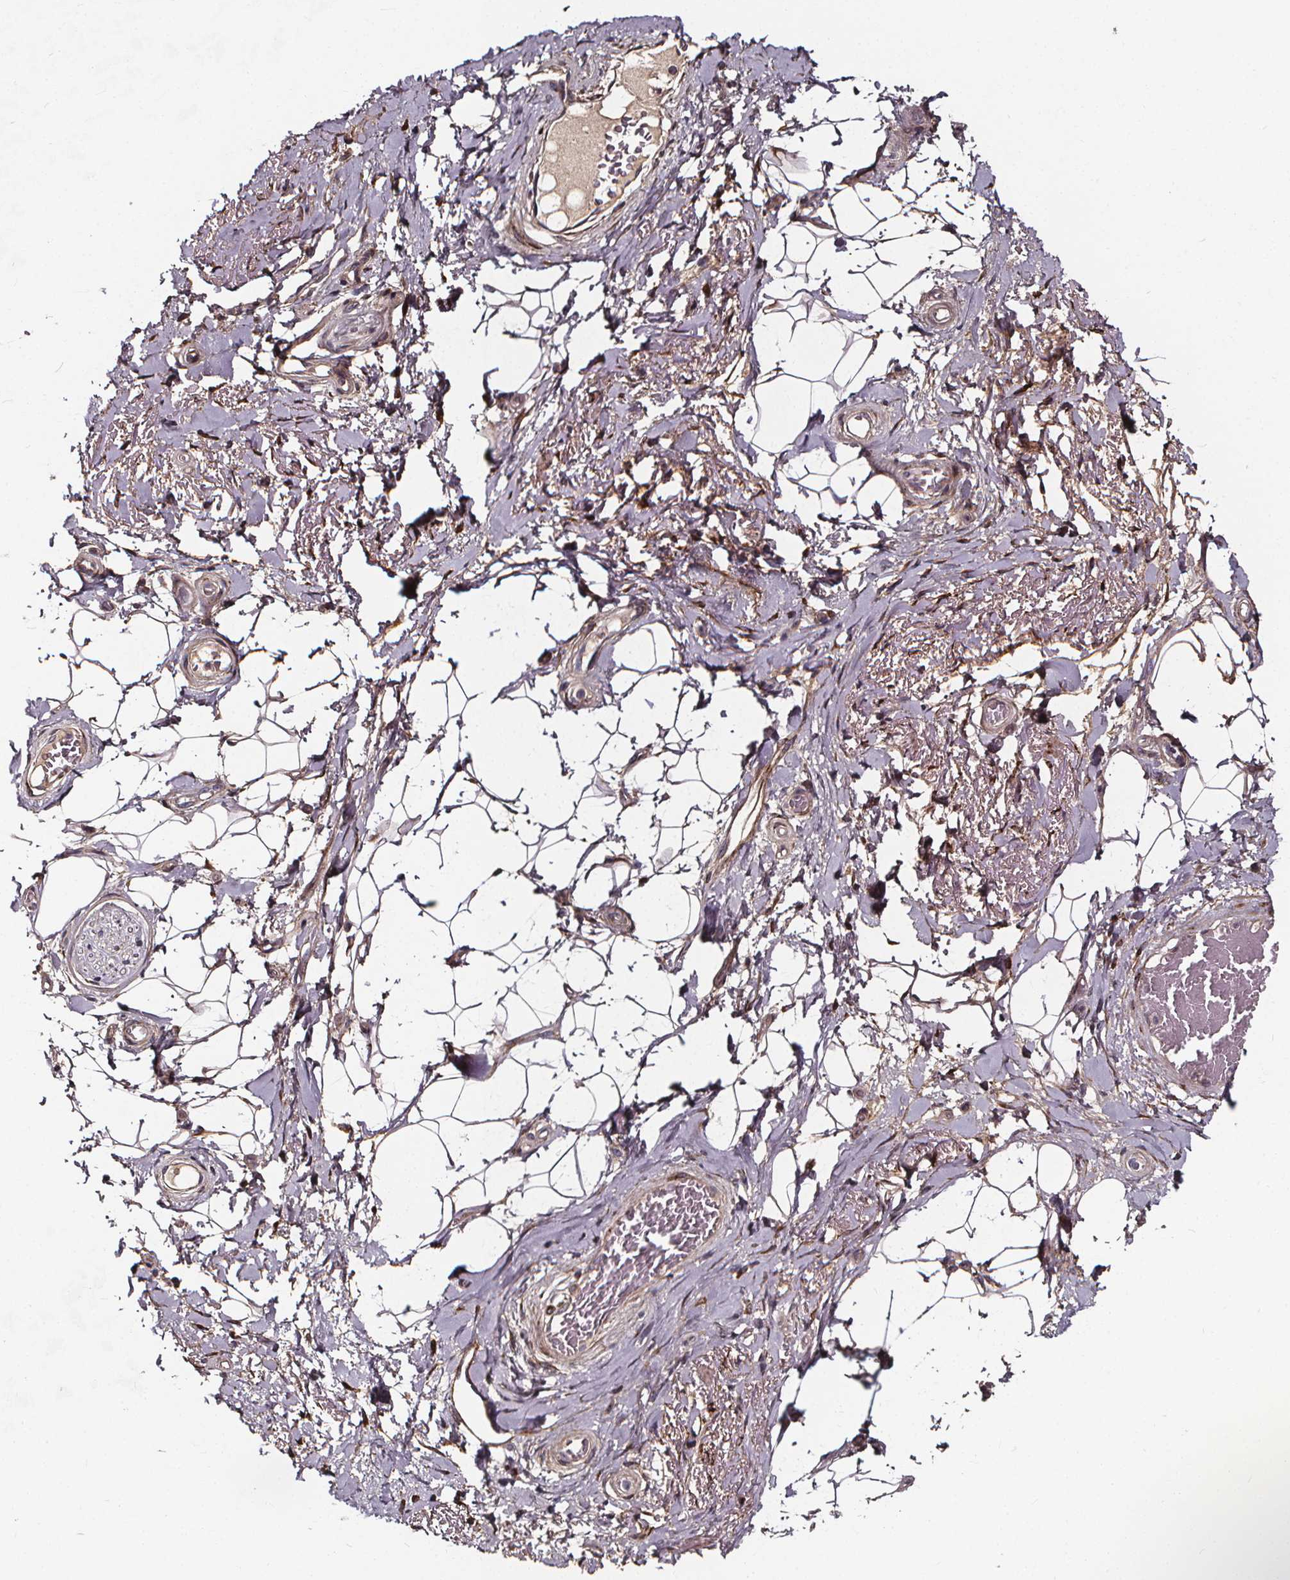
{"staining": {"intensity": "negative", "quantity": "none", "location": "none"}, "tissue": "adipose tissue", "cell_type": "Adipocytes", "image_type": "normal", "snomed": [{"axis": "morphology", "description": "Normal tissue, NOS"}, {"axis": "topography", "description": "Anal"}, {"axis": "topography", "description": "Peripheral nerve tissue"}], "caption": "The IHC image has no significant positivity in adipocytes of adipose tissue.", "gene": "AEBP1", "patient": {"sex": "male", "age": 53}}